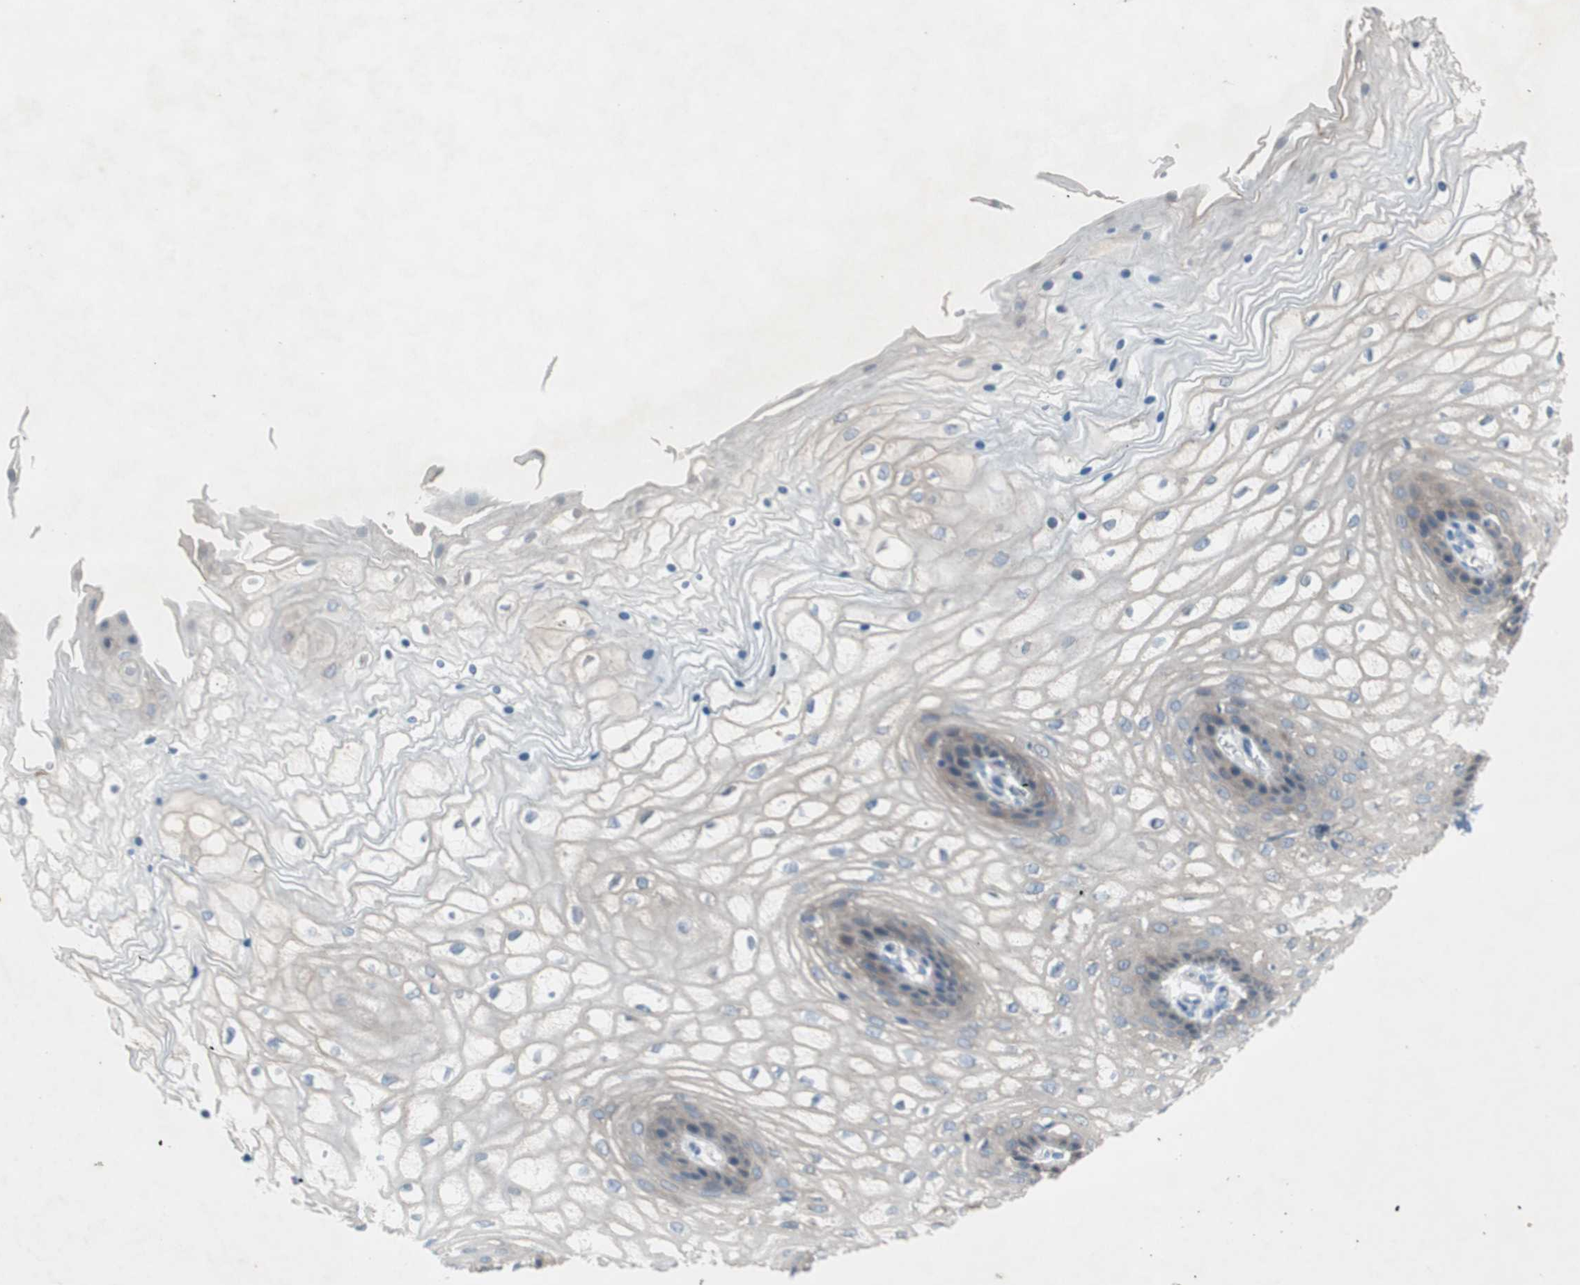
{"staining": {"intensity": "weak", "quantity": "<25%", "location": "cytoplasmic/membranous"}, "tissue": "vagina", "cell_type": "Squamous epithelial cells", "image_type": "normal", "snomed": [{"axis": "morphology", "description": "Normal tissue, NOS"}, {"axis": "topography", "description": "Vagina"}], "caption": "There is no significant staining in squamous epithelial cells of vagina. (DAB (3,3'-diaminobenzidine) immunohistochemistry visualized using brightfield microscopy, high magnification).", "gene": "PRRG4", "patient": {"sex": "female", "age": 34}}